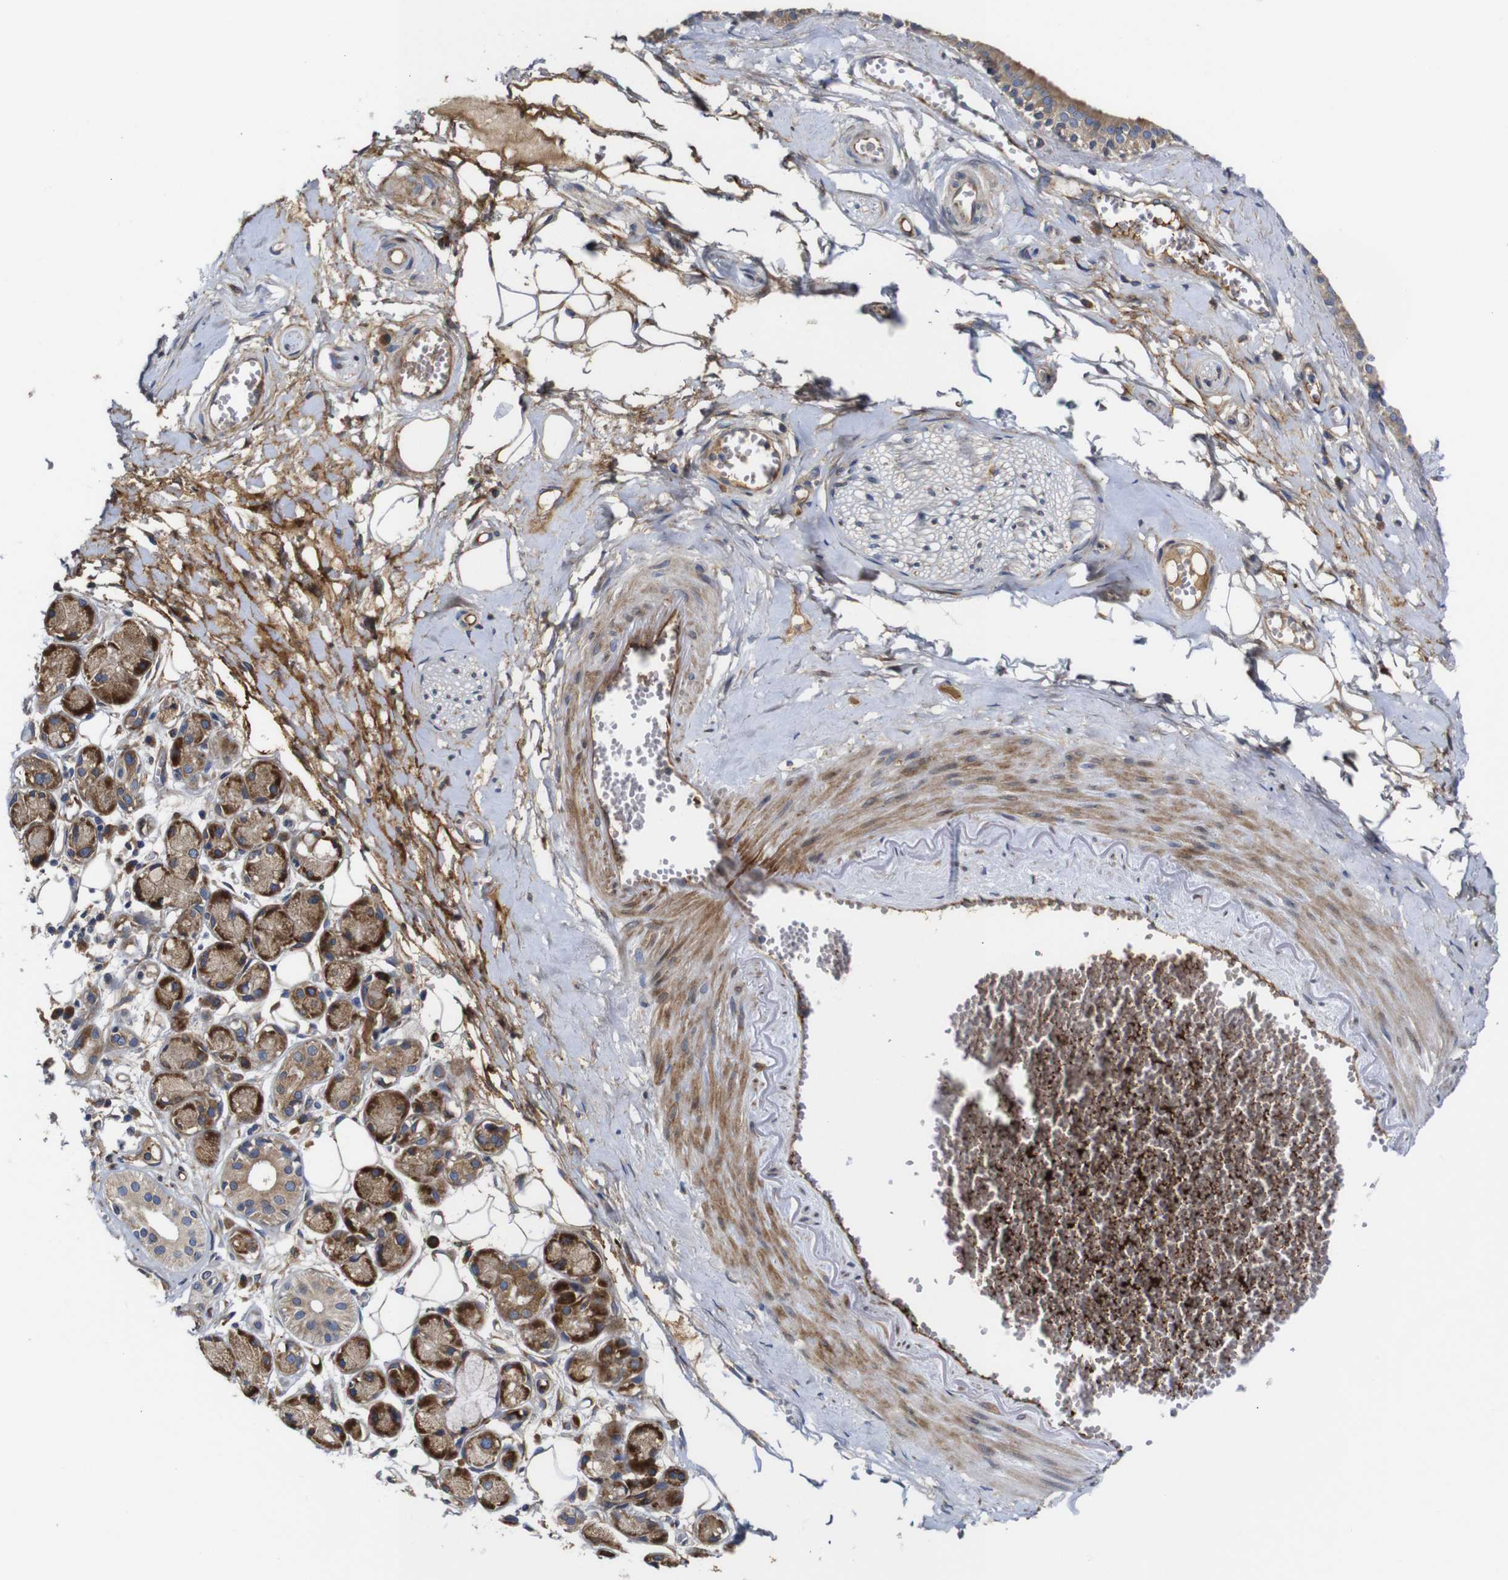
{"staining": {"intensity": "moderate", "quantity": ">75%", "location": "cytoplasmic/membranous"}, "tissue": "adipose tissue", "cell_type": "Adipocytes", "image_type": "normal", "snomed": [{"axis": "morphology", "description": "Normal tissue, NOS"}, {"axis": "morphology", "description": "Inflammation, NOS"}, {"axis": "topography", "description": "Salivary gland"}, {"axis": "topography", "description": "Peripheral nerve tissue"}], "caption": "The histopathology image shows immunohistochemical staining of benign adipose tissue. There is moderate cytoplasmic/membranous positivity is identified in about >75% of adipocytes.", "gene": "CLCC1", "patient": {"sex": "female", "age": 75}}